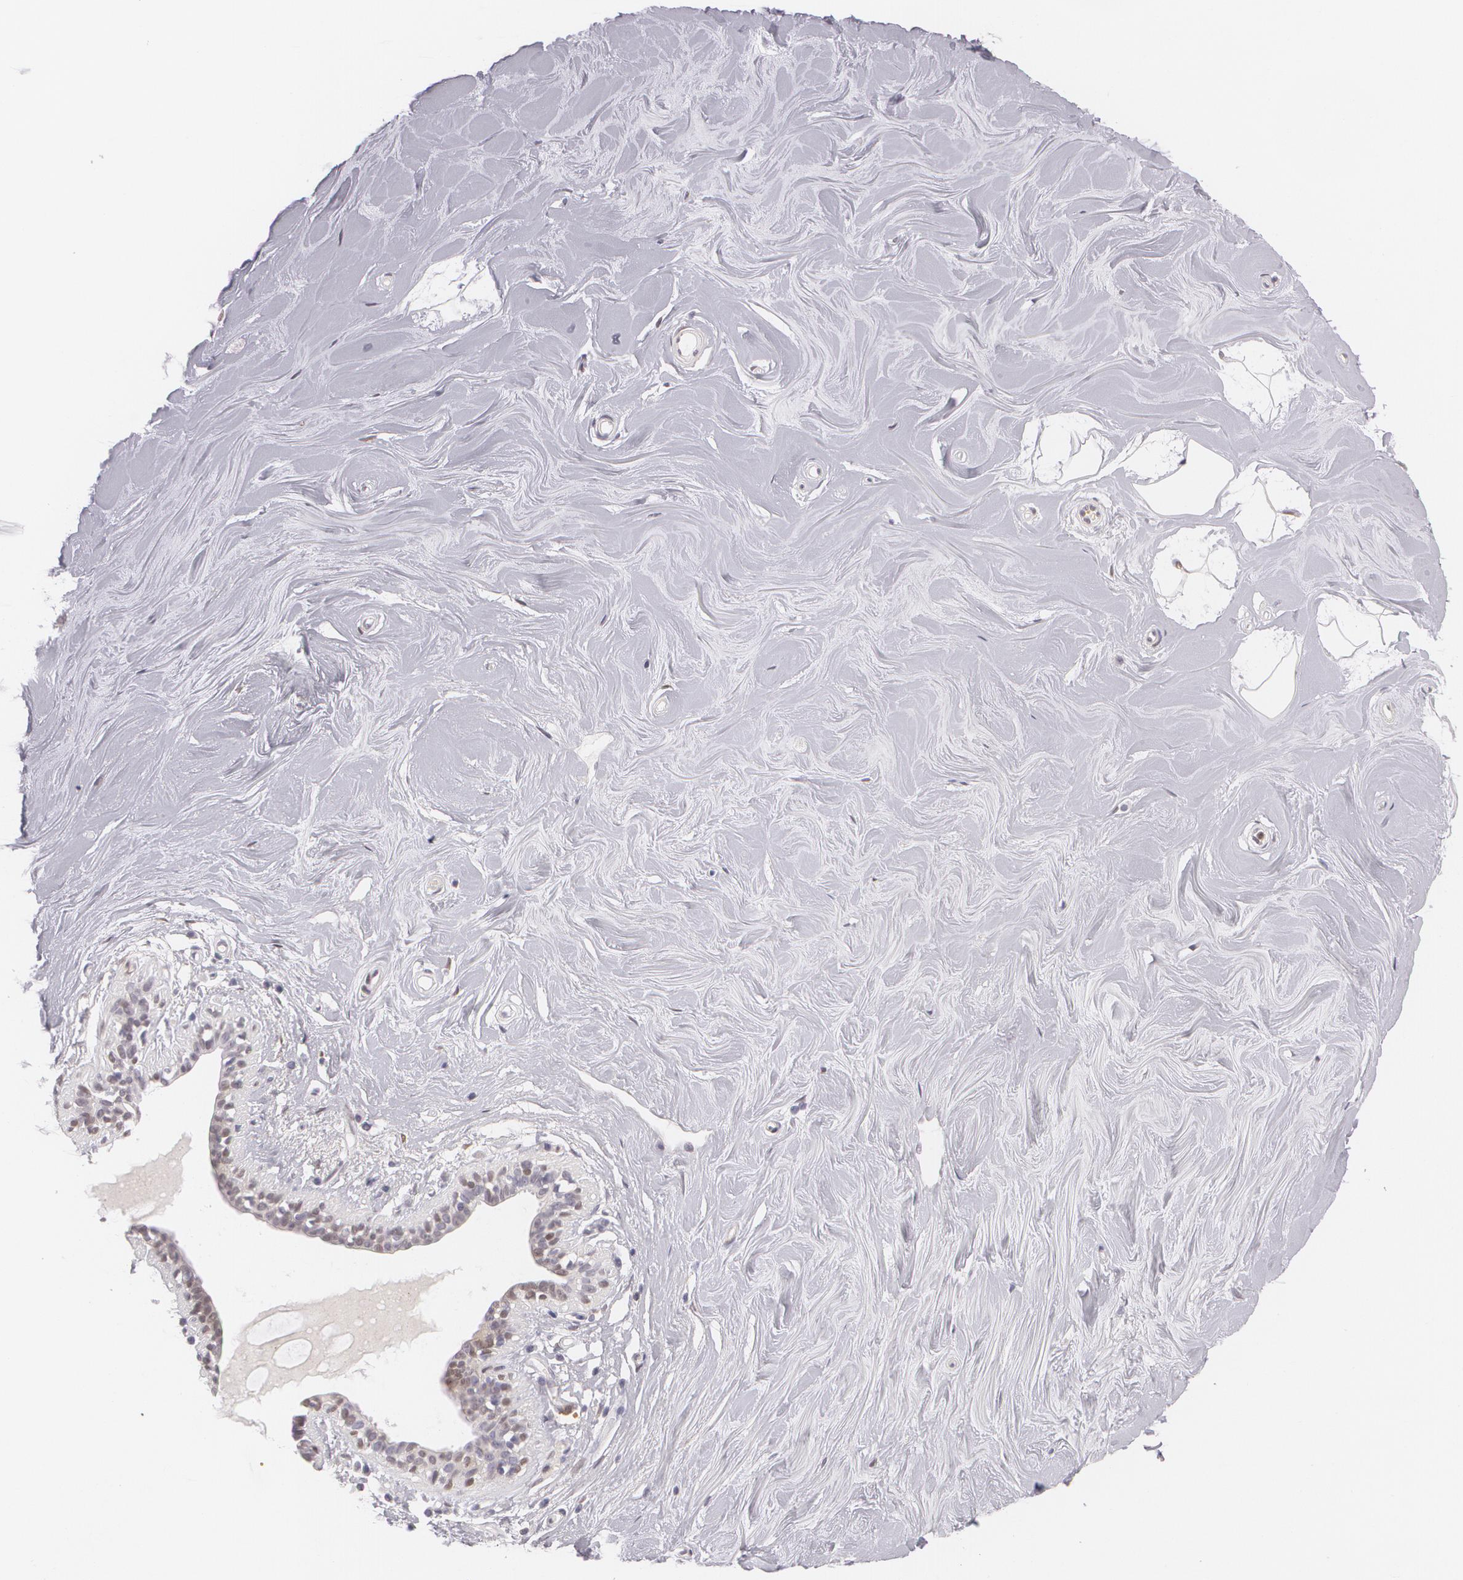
{"staining": {"intensity": "negative", "quantity": "none", "location": "none"}, "tissue": "adipose tissue", "cell_type": "Adipocytes", "image_type": "normal", "snomed": [{"axis": "morphology", "description": "Normal tissue, NOS"}, {"axis": "topography", "description": "Breast"}], "caption": "DAB (3,3'-diaminobenzidine) immunohistochemical staining of benign adipose tissue reveals no significant positivity in adipocytes. The staining is performed using DAB (3,3'-diaminobenzidine) brown chromogen with nuclei counter-stained in using hematoxylin.", "gene": "ZBTB16", "patient": {"sex": "female", "age": 44}}